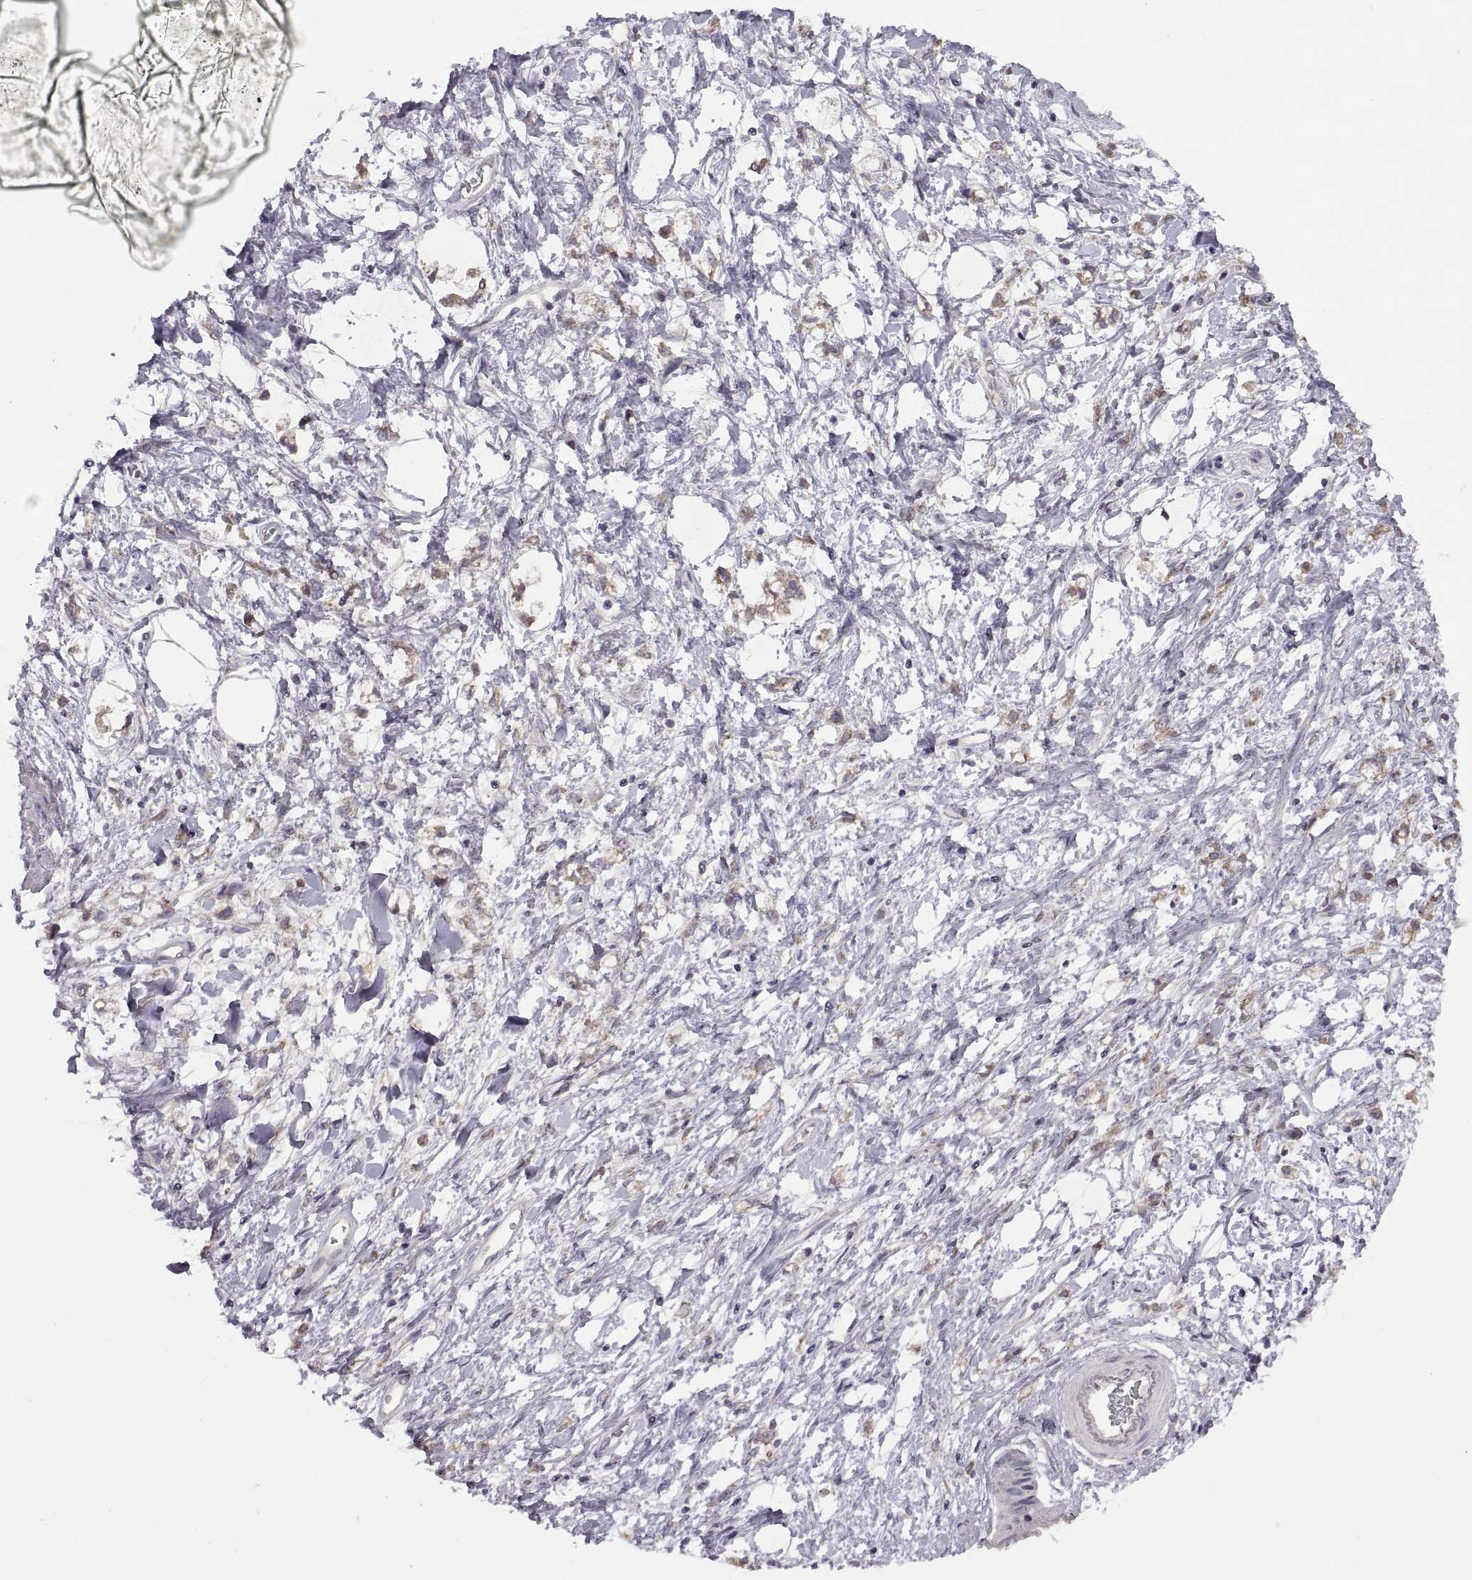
{"staining": {"intensity": "weak", "quantity": "25%-75%", "location": "cytoplasmic/membranous"}, "tissue": "stomach cancer", "cell_type": "Tumor cells", "image_type": "cancer", "snomed": [{"axis": "morphology", "description": "Adenocarcinoma, NOS"}, {"axis": "topography", "description": "Stomach"}], "caption": "There is low levels of weak cytoplasmic/membranous staining in tumor cells of stomach adenocarcinoma, as demonstrated by immunohistochemical staining (brown color).", "gene": "ACSBG2", "patient": {"sex": "female", "age": 60}}